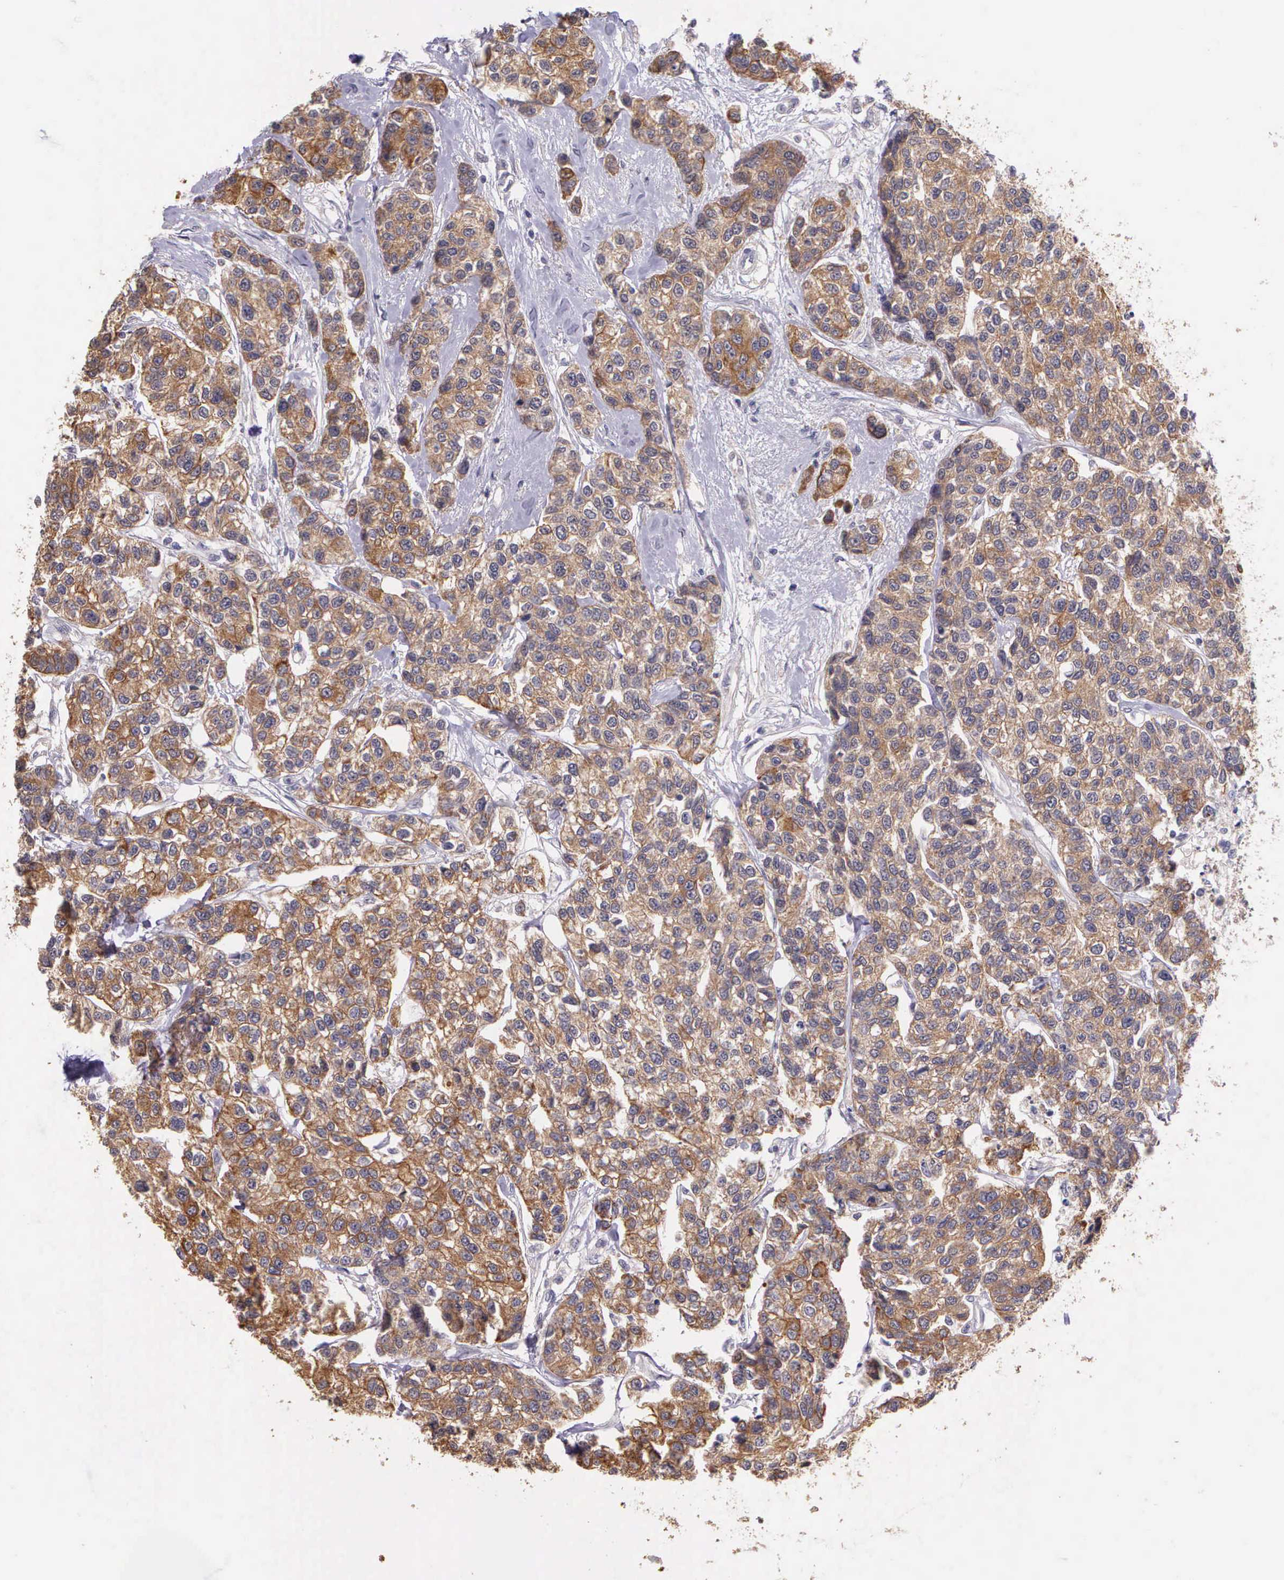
{"staining": {"intensity": "moderate", "quantity": ">75%", "location": "cytoplasmic/membranous"}, "tissue": "breast cancer", "cell_type": "Tumor cells", "image_type": "cancer", "snomed": [{"axis": "morphology", "description": "Duct carcinoma"}, {"axis": "topography", "description": "Breast"}], "caption": "Immunohistochemical staining of human invasive ductal carcinoma (breast) reveals moderate cytoplasmic/membranous protein expression in approximately >75% of tumor cells.", "gene": "IGBP1", "patient": {"sex": "female", "age": 51}}